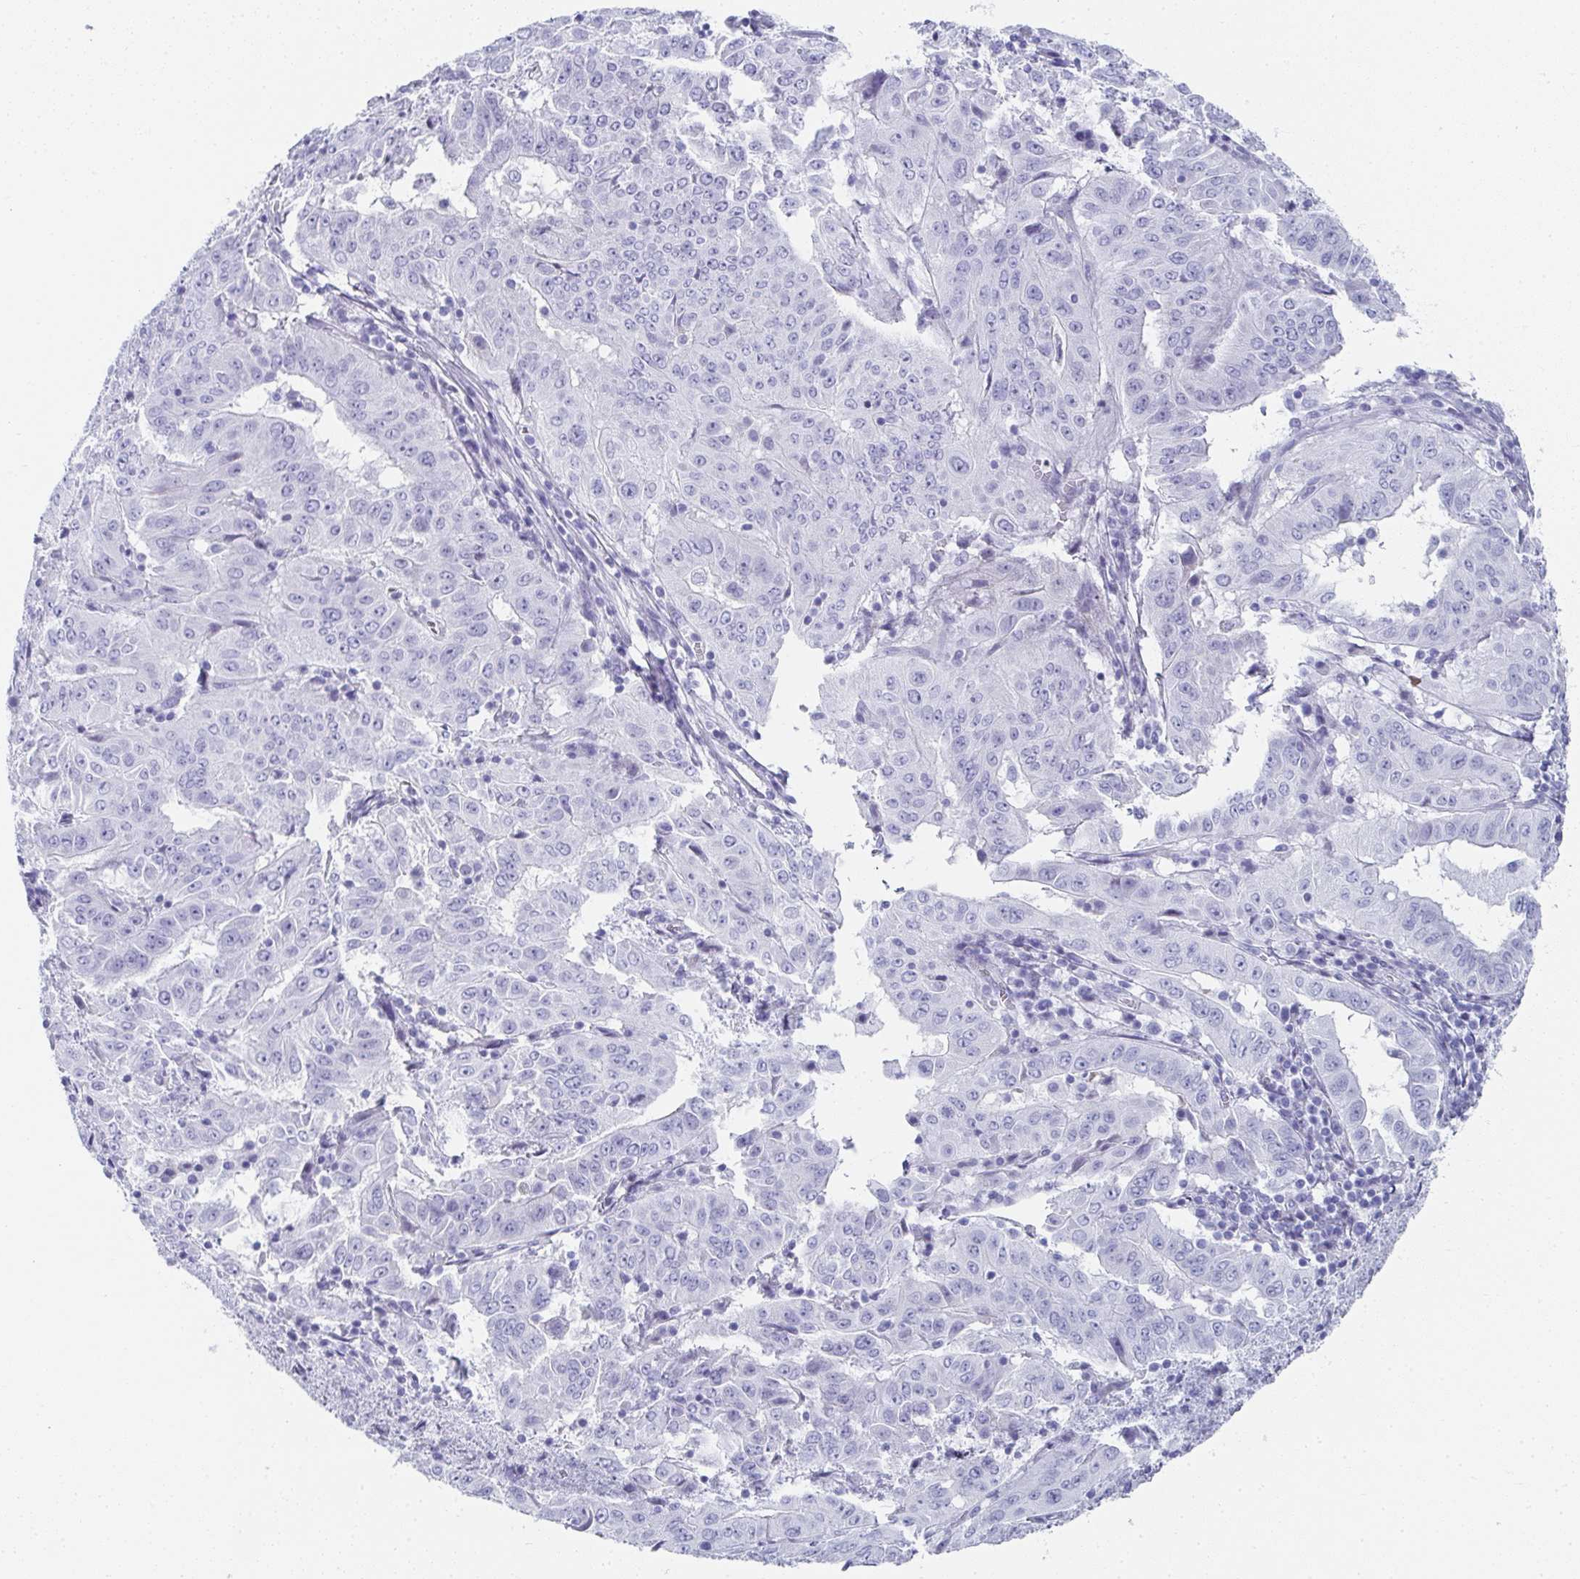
{"staining": {"intensity": "negative", "quantity": "none", "location": "none"}, "tissue": "pancreatic cancer", "cell_type": "Tumor cells", "image_type": "cancer", "snomed": [{"axis": "morphology", "description": "Adenocarcinoma, NOS"}, {"axis": "topography", "description": "Pancreas"}], "caption": "Pancreatic cancer (adenocarcinoma) was stained to show a protein in brown. There is no significant positivity in tumor cells. (DAB (3,3'-diaminobenzidine) immunohistochemistry (IHC), high magnification).", "gene": "SYCP1", "patient": {"sex": "male", "age": 63}}